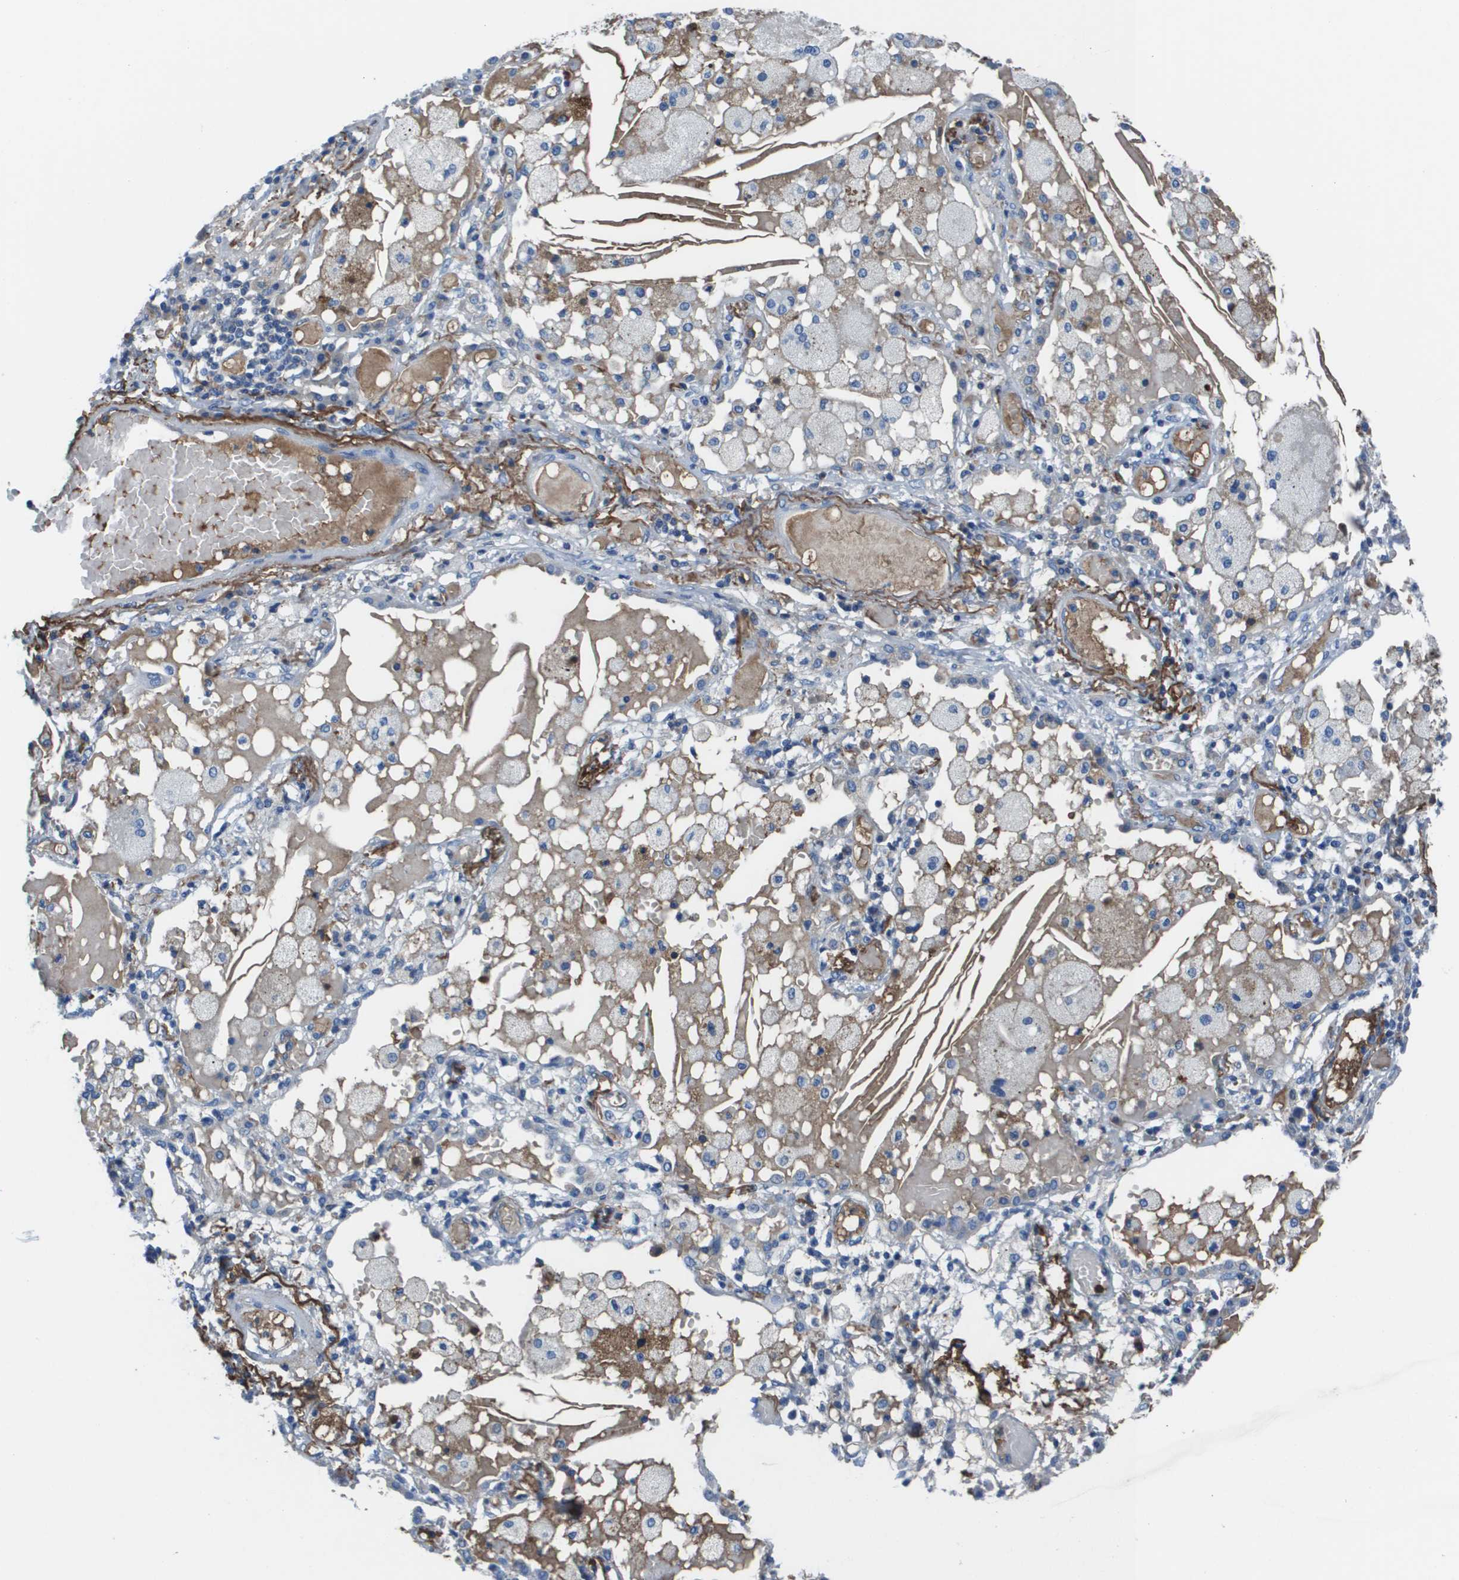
{"staining": {"intensity": "weak", "quantity": "<25%", "location": "cytoplasmic/membranous"}, "tissue": "lung cancer", "cell_type": "Tumor cells", "image_type": "cancer", "snomed": [{"axis": "morphology", "description": "Squamous cell carcinoma, NOS"}, {"axis": "topography", "description": "Lung"}], "caption": "Immunohistochemistry (IHC) histopathology image of neoplastic tissue: human squamous cell carcinoma (lung) stained with DAB (3,3'-diaminobenzidine) displays no significant protein positivity in tumor cells.", "gene": "VTN", "patient": {"sex": "male", "age": 71}}